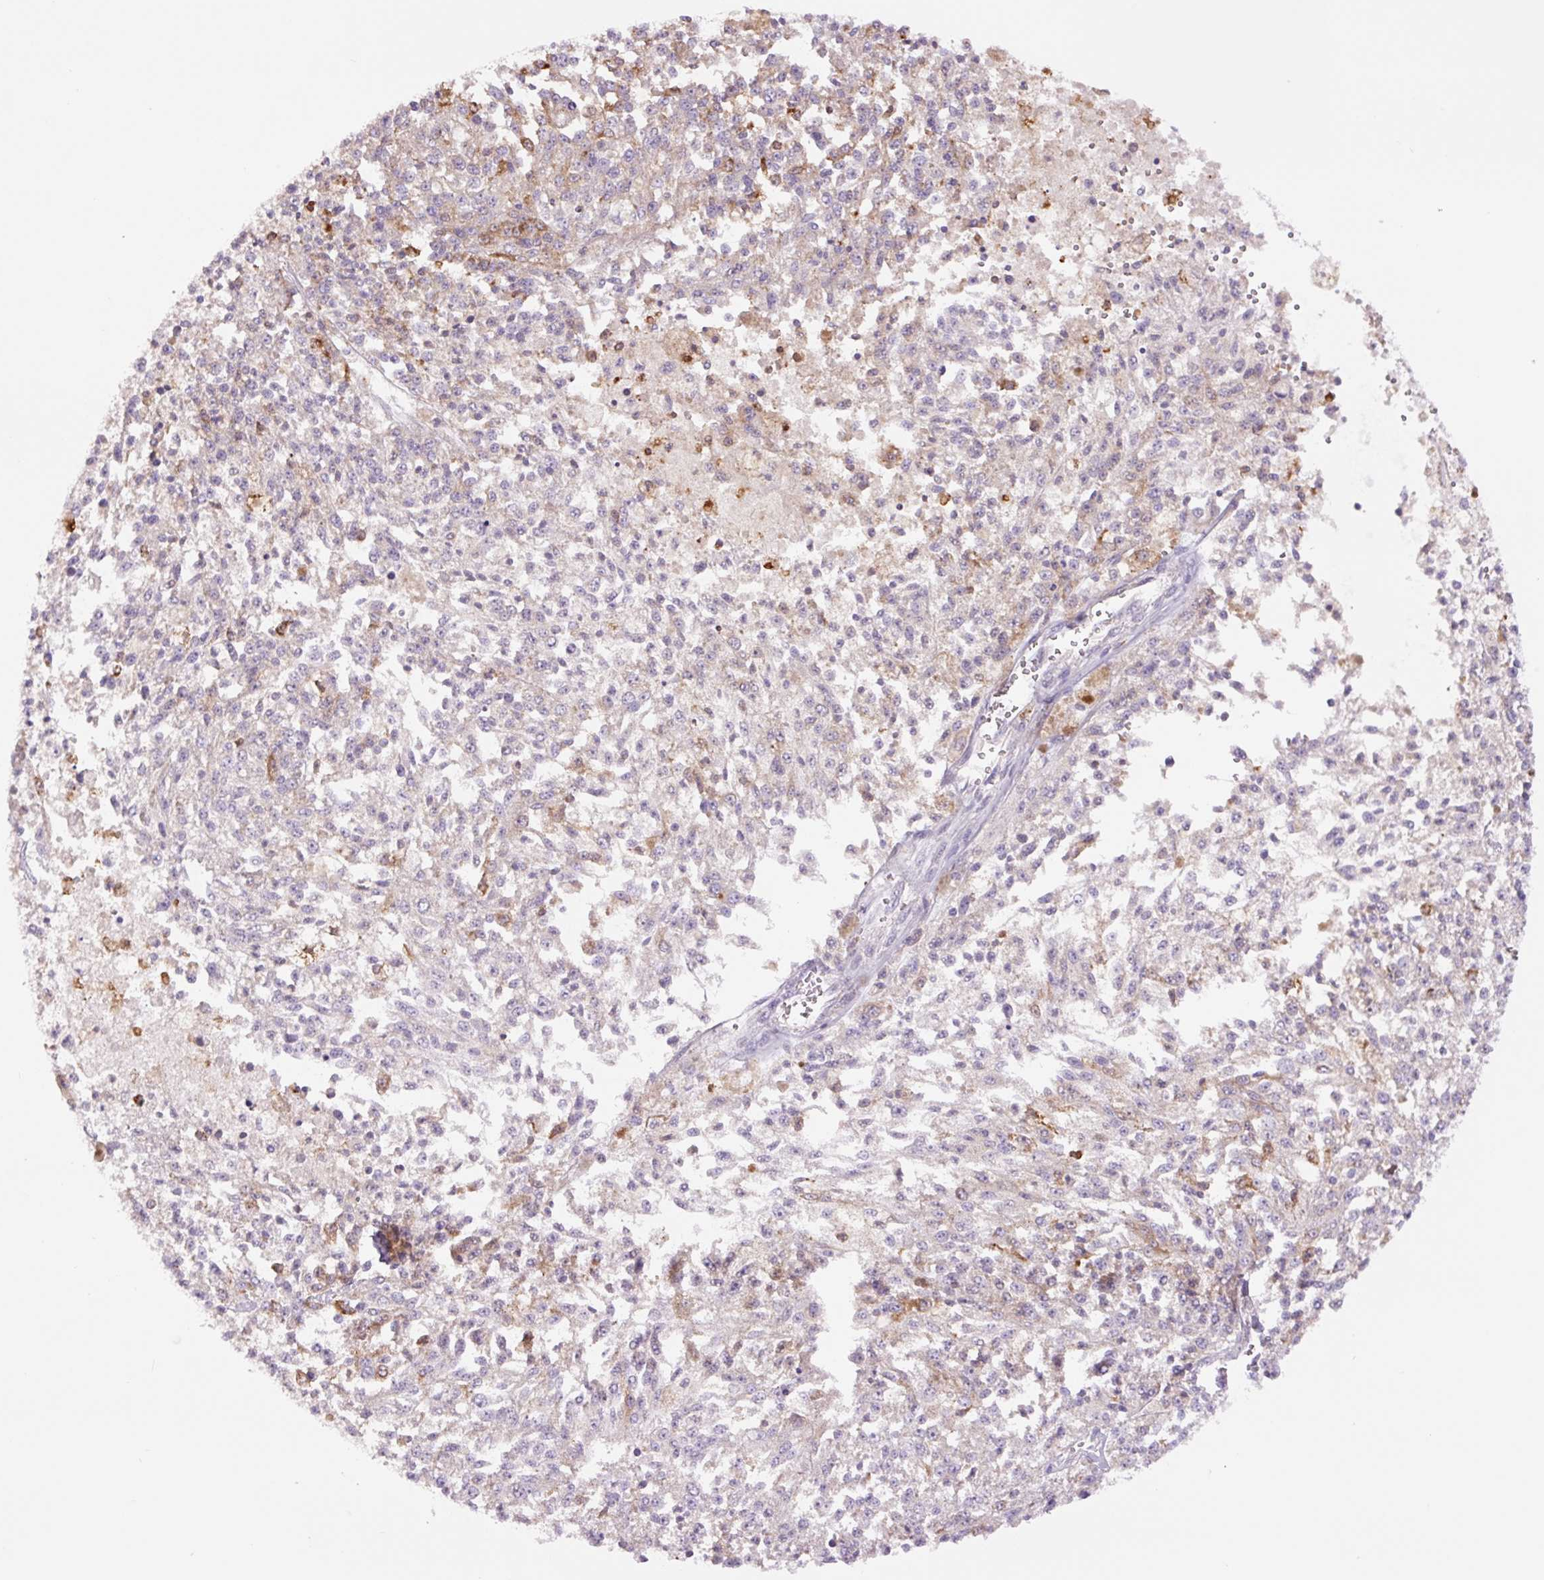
{"staining": {"intensity": "negative", "quantity": "none", "location": "none"}, "tissue": "melanoma", "cell_type": "Tumor cells", "image_type": "cancer", "snomed": [{"axis": "morphology", "description": "Malignant melanoma, NOS"}, {"axis": "topography", "description": "Skin"}], "caption": "High magnification brightfield microscopy of melanoma stained with DAB (3,3'-diaminobenzidine) (brown) and counterstained with hematoxylin (blue): tumor cells show no significant expression.", "gene": "SH2D6", "patient": {"sex": "female", "age": 64}}